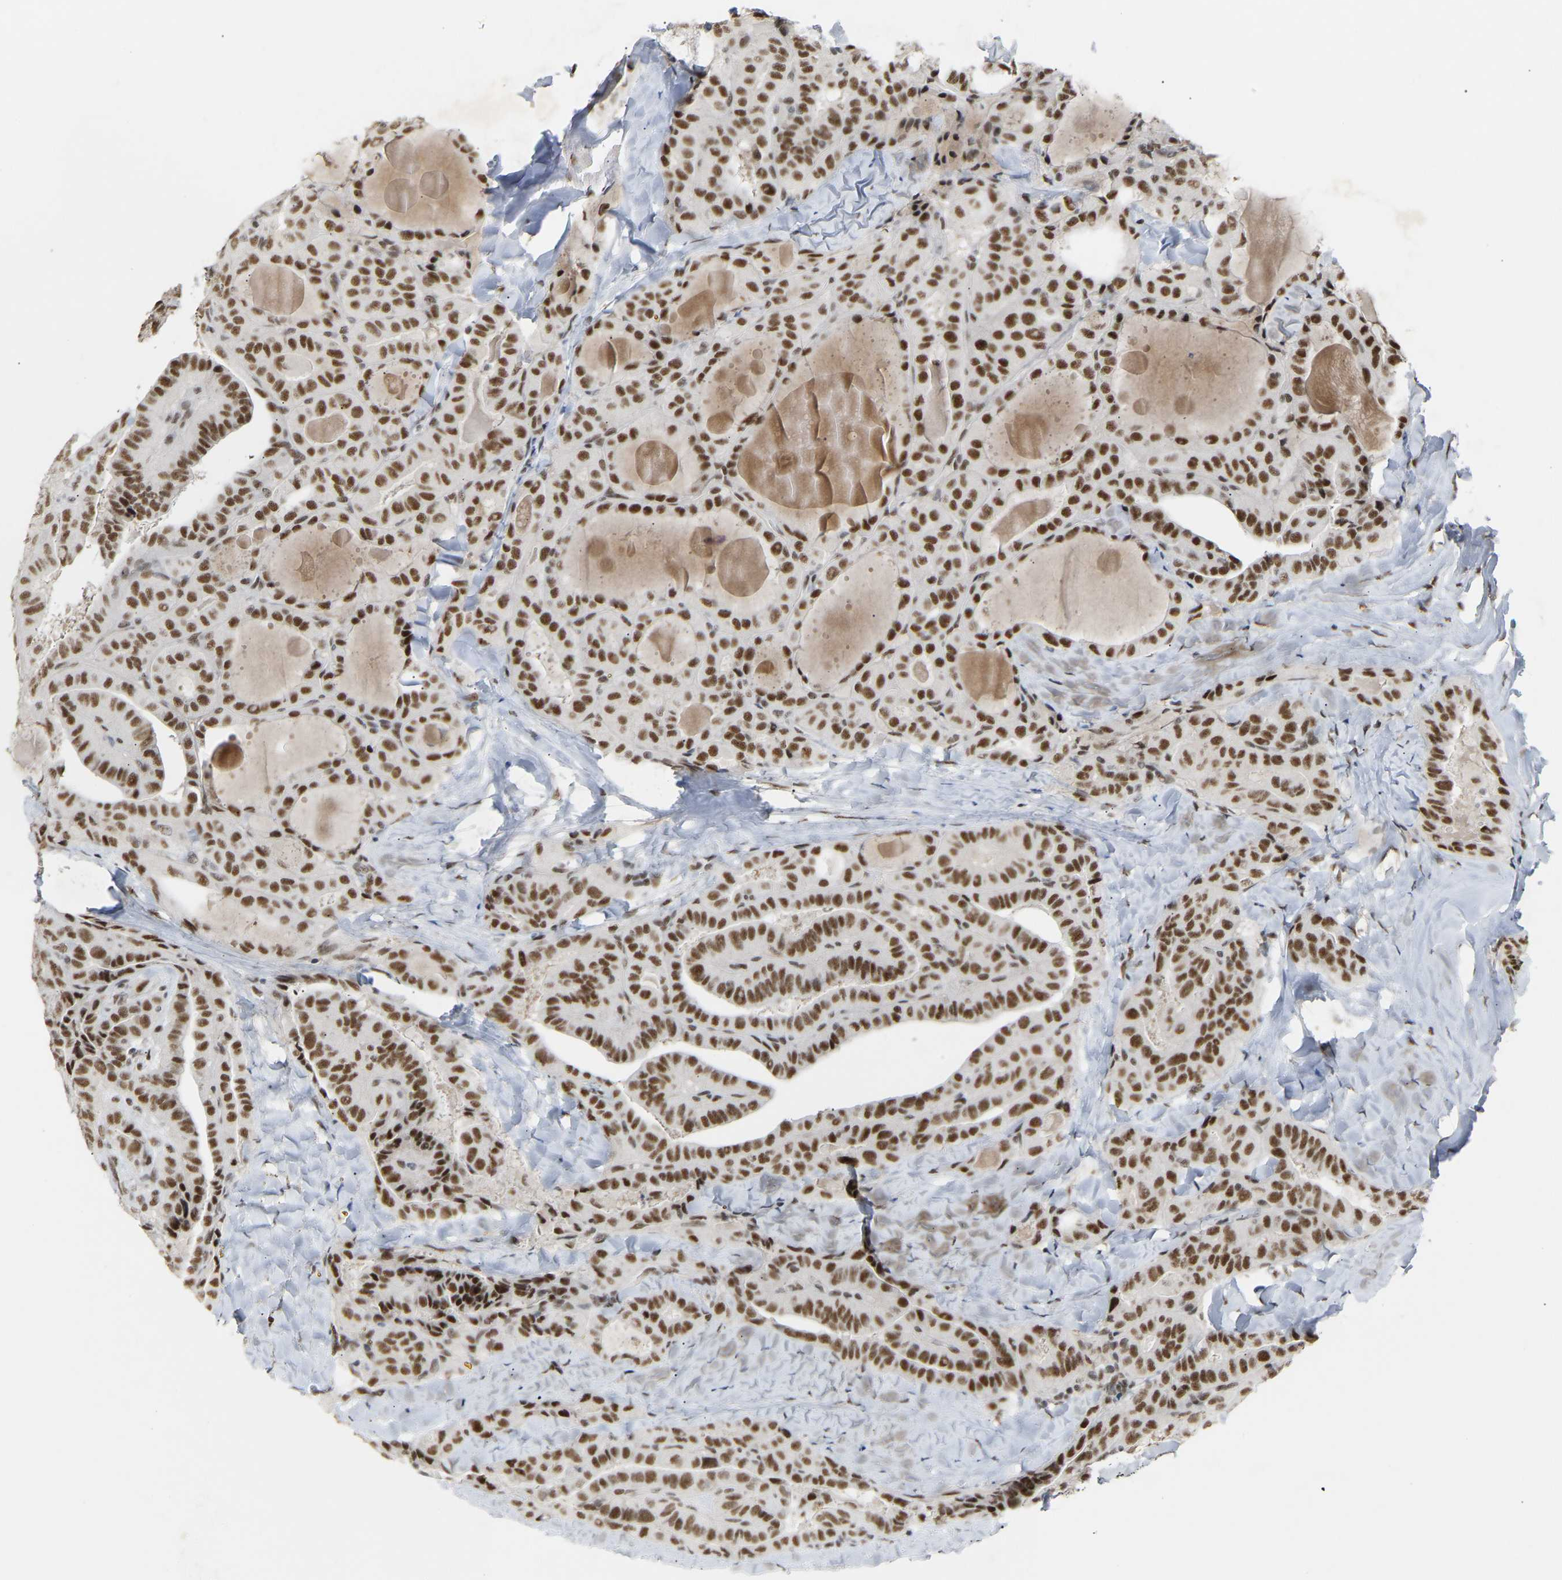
{"staining": {"intensity": "strong", "quantity": ">75%", "location": "nuclear"}, "tissue": "thyroid cancer", "cell_type": "Tumor cells", "image_type": "cancer", "snomed": [{"axis": "morphology", "description": "Papillary adenocarcinoma, NOS"}, {"axis": "topography", "description": "Thyroid gland"}], "caption": "Immunohistochemical staining of papillary adenocarcinoma (thyroid) exhibits strong nuclear protein positivity in approximately >75% of tumor cells.", "gene": "NELFB", "patient": {"sex": "male", "age": 77}}